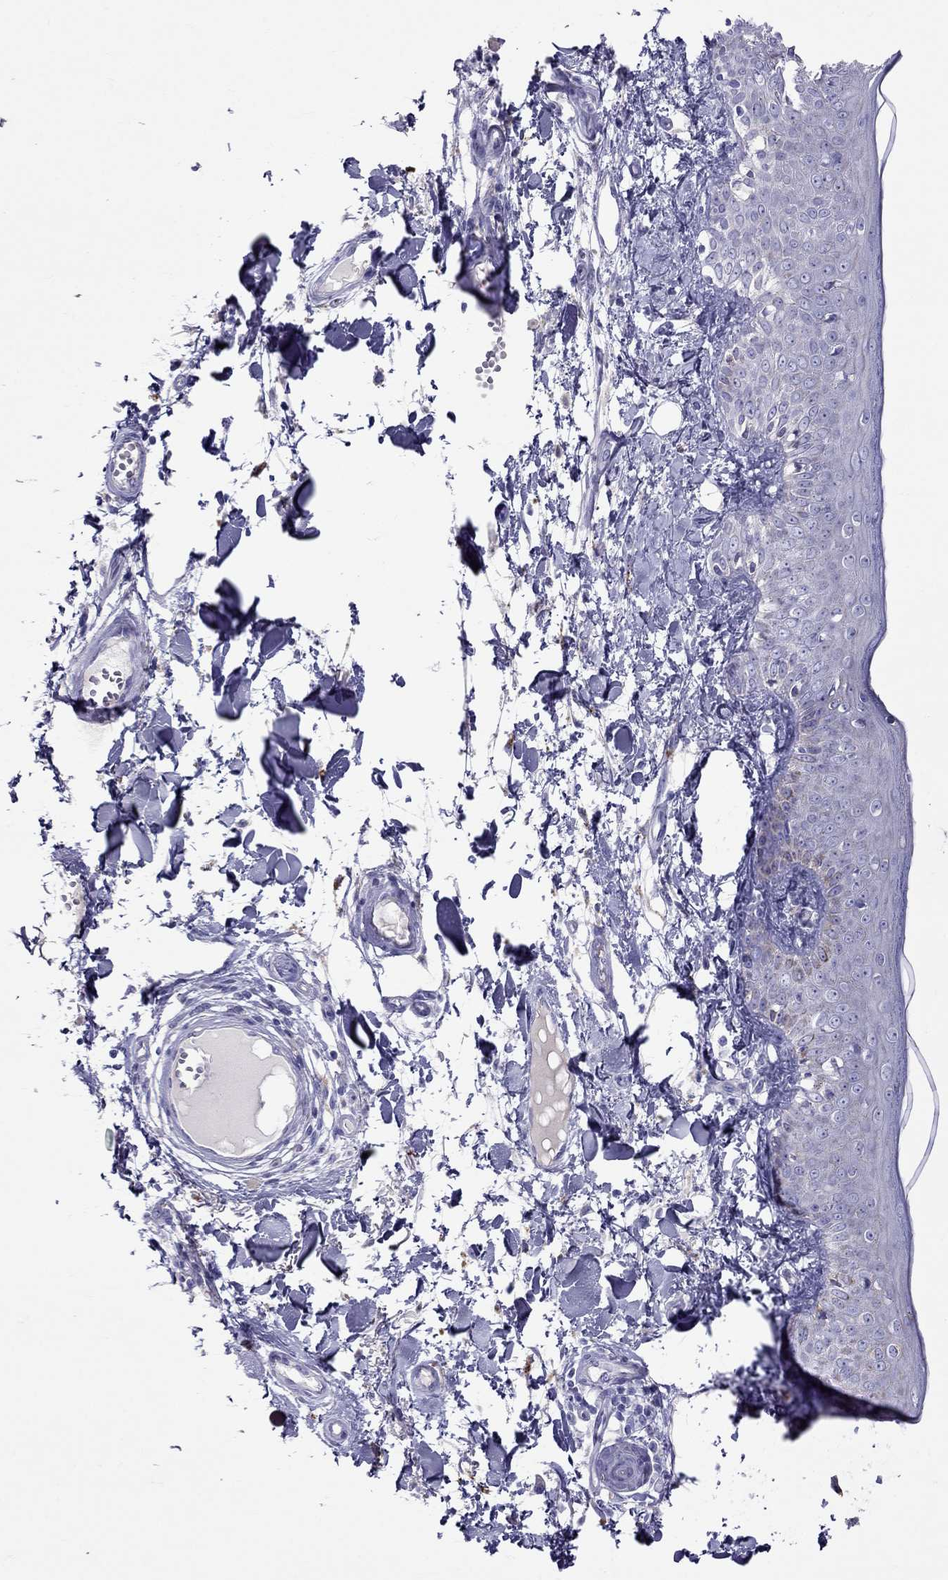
{"staining": {"intensity": "negative", "quantity": "none", "location": "none"}, "tissue": "skin", "cell_type": "Fibroblasts", "image_type": "normal", "snomed": [{"axis": "morphology", "description": "Normal tissue, NOS"}, {"axis": "topography", "description": "Skin"}], "caption": "The photomicrograph demonstrates no significant expression in fibroblasts of skin. (DAB IHC visualized using brightfield microscopy, high magnification).", "gene": "CLPSL2", "patient": {"sex": "male", "age": 76}}